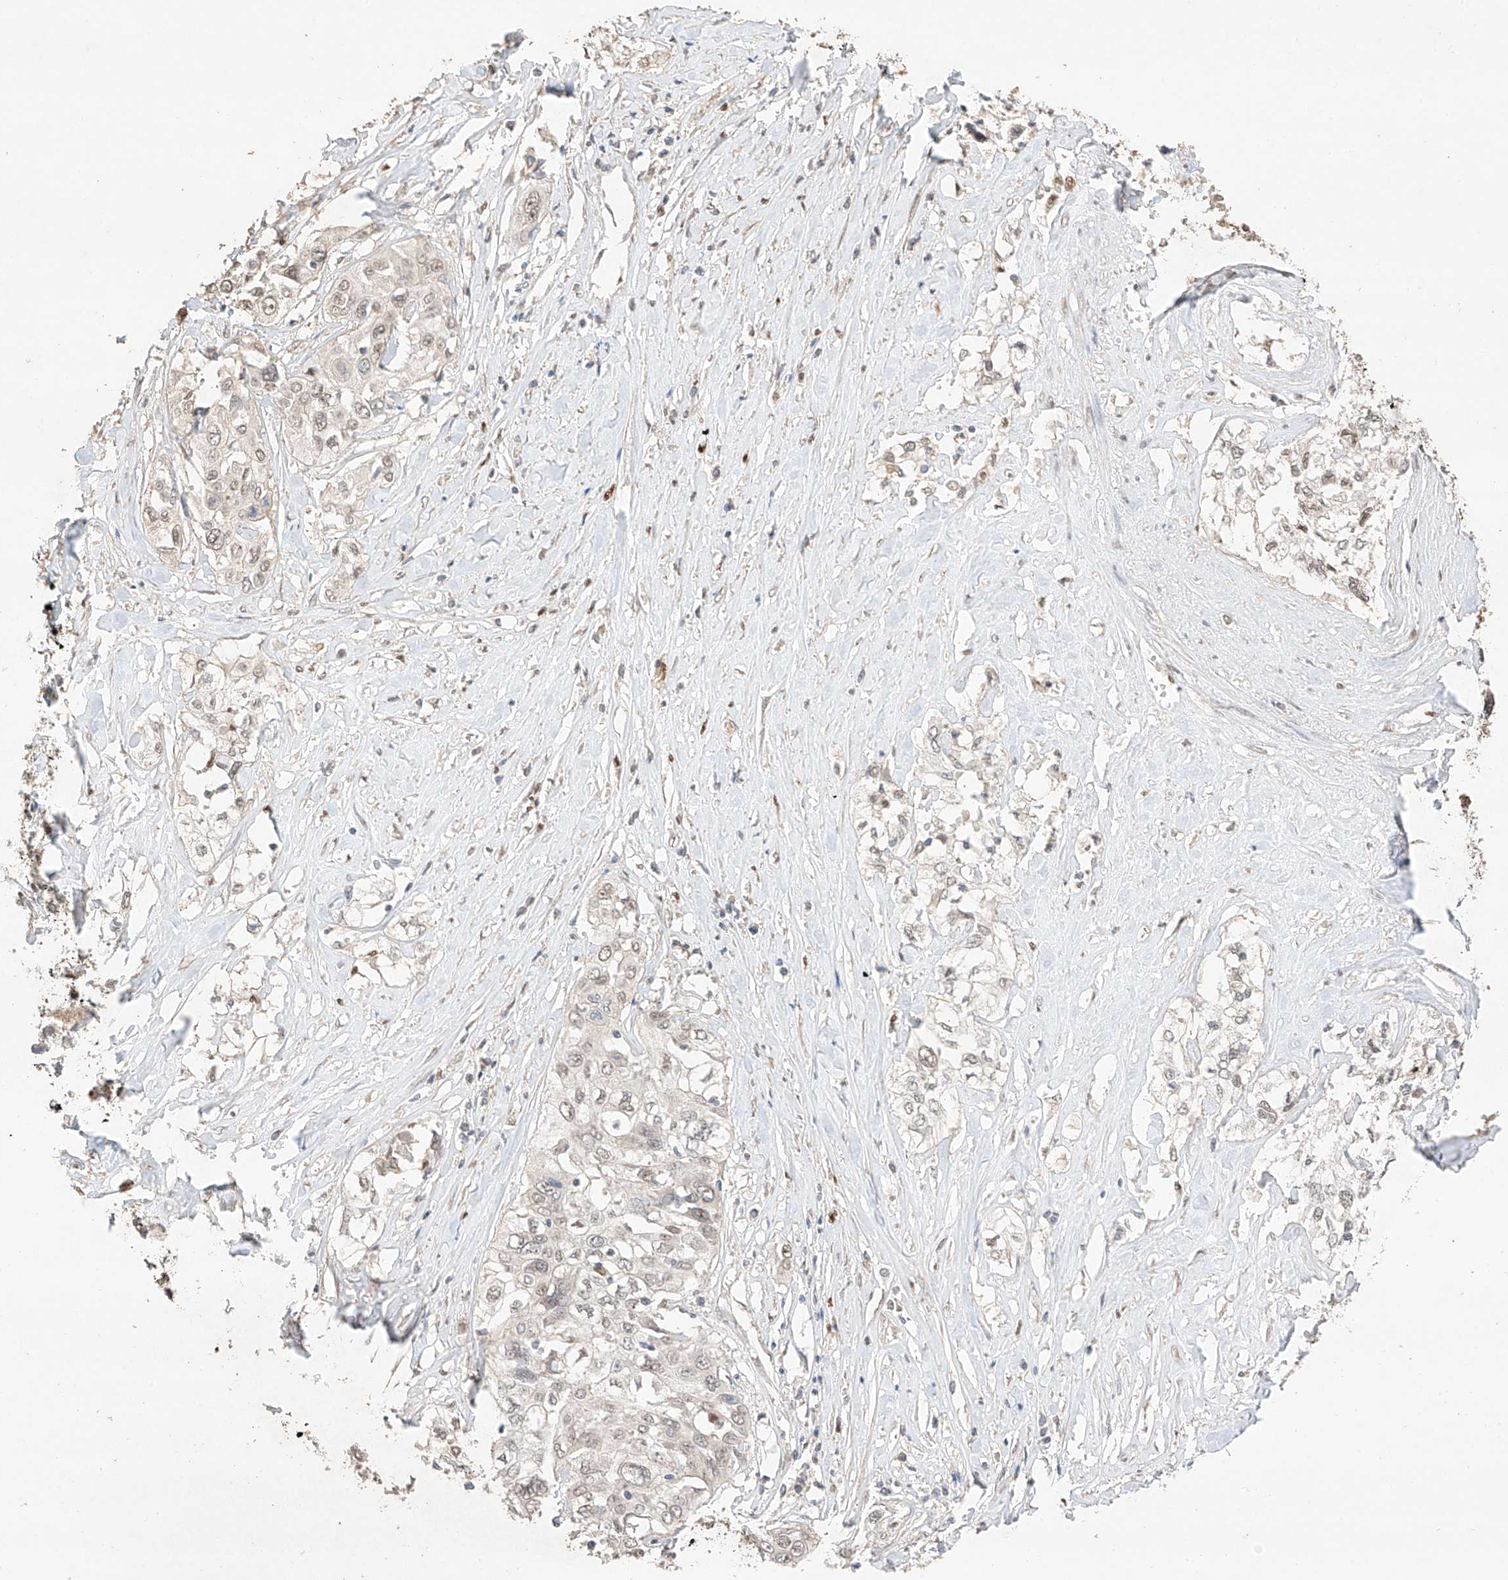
{"staining": {"intensity": "weak", "quantity": "25%-75%", "location": "nuclear"}, "tissue": "cervical cancer", "cell_type": "Tumor cells", "image_type": "cancer", "snomed": [{"axis": "morphology", "description": "Squamous cell carcinoma, NOS"}, {"axis": "topography", "description": "Cervix"}], "caption": "A low amount of weak nuclear staining is present in approximately 25%-75% of tumor cells in cervical squamous cell carcinoma tissue. (brown staining indicates protein expression, while blue staining denotes nuclei).", "gene": "APIP", "patient": {"sex": "female", "age": 31}}